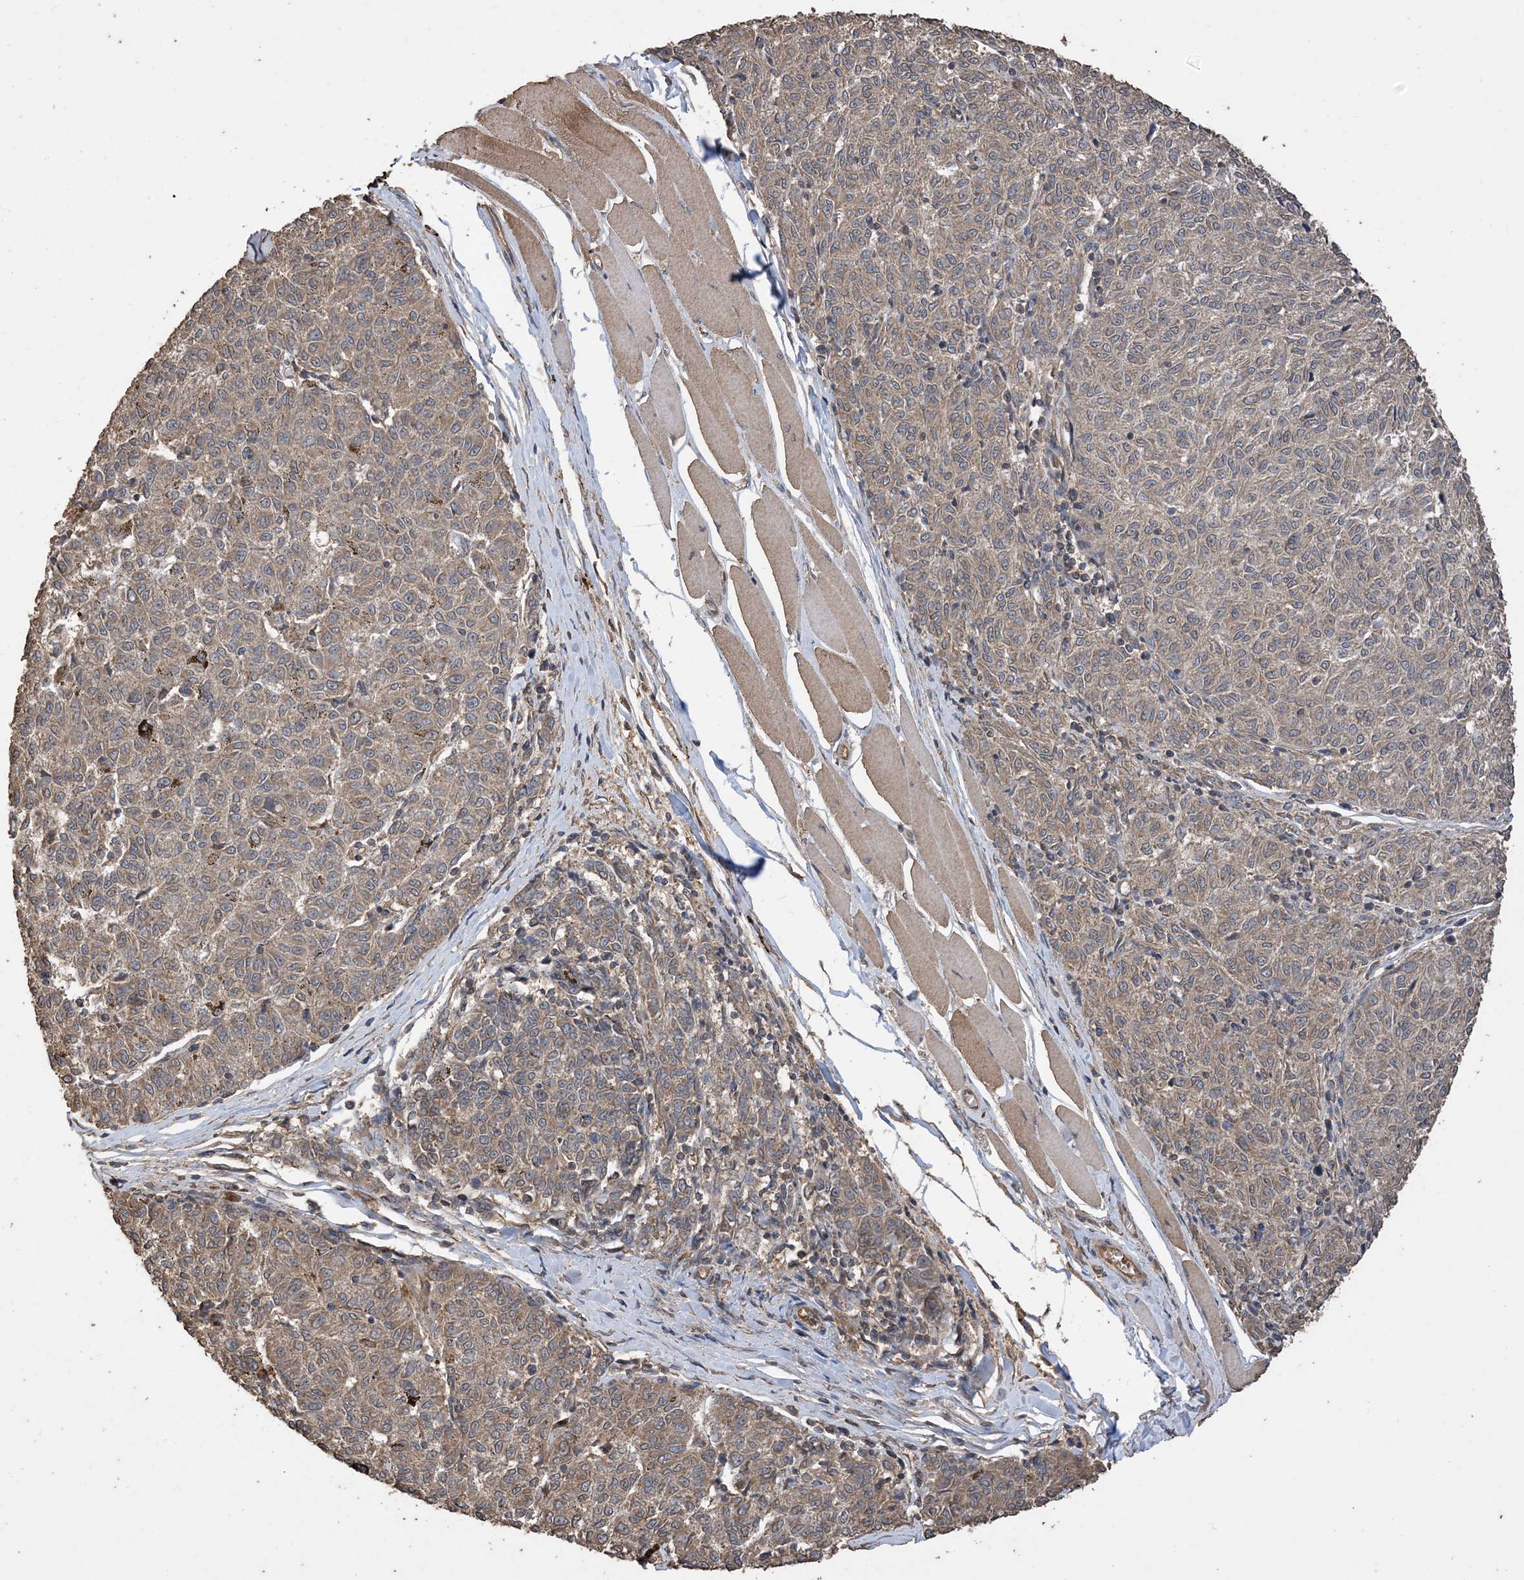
{"staining": {"intensity": "weak", "quantity": ">75%", "location": "cytoplasmic/membranous"}, "tissue": "melanoma", "cell_type": "Tumor cells", "image_type": "cancer", "snomed": [{"axis": "morphology", "description": "Malignant melanoma, NOS"}, {"axis": "topography", "description": "Skin"}], "caption": "Weak cytoplasmic/membranous protein expression is identified in approximately >75% of tumor cells in melanoma. (DAB = brown stain, brightfield microscopy at high magnification).", "gene": "ZKSCAN5", "patient": {"sex": "female", "age": 72}}